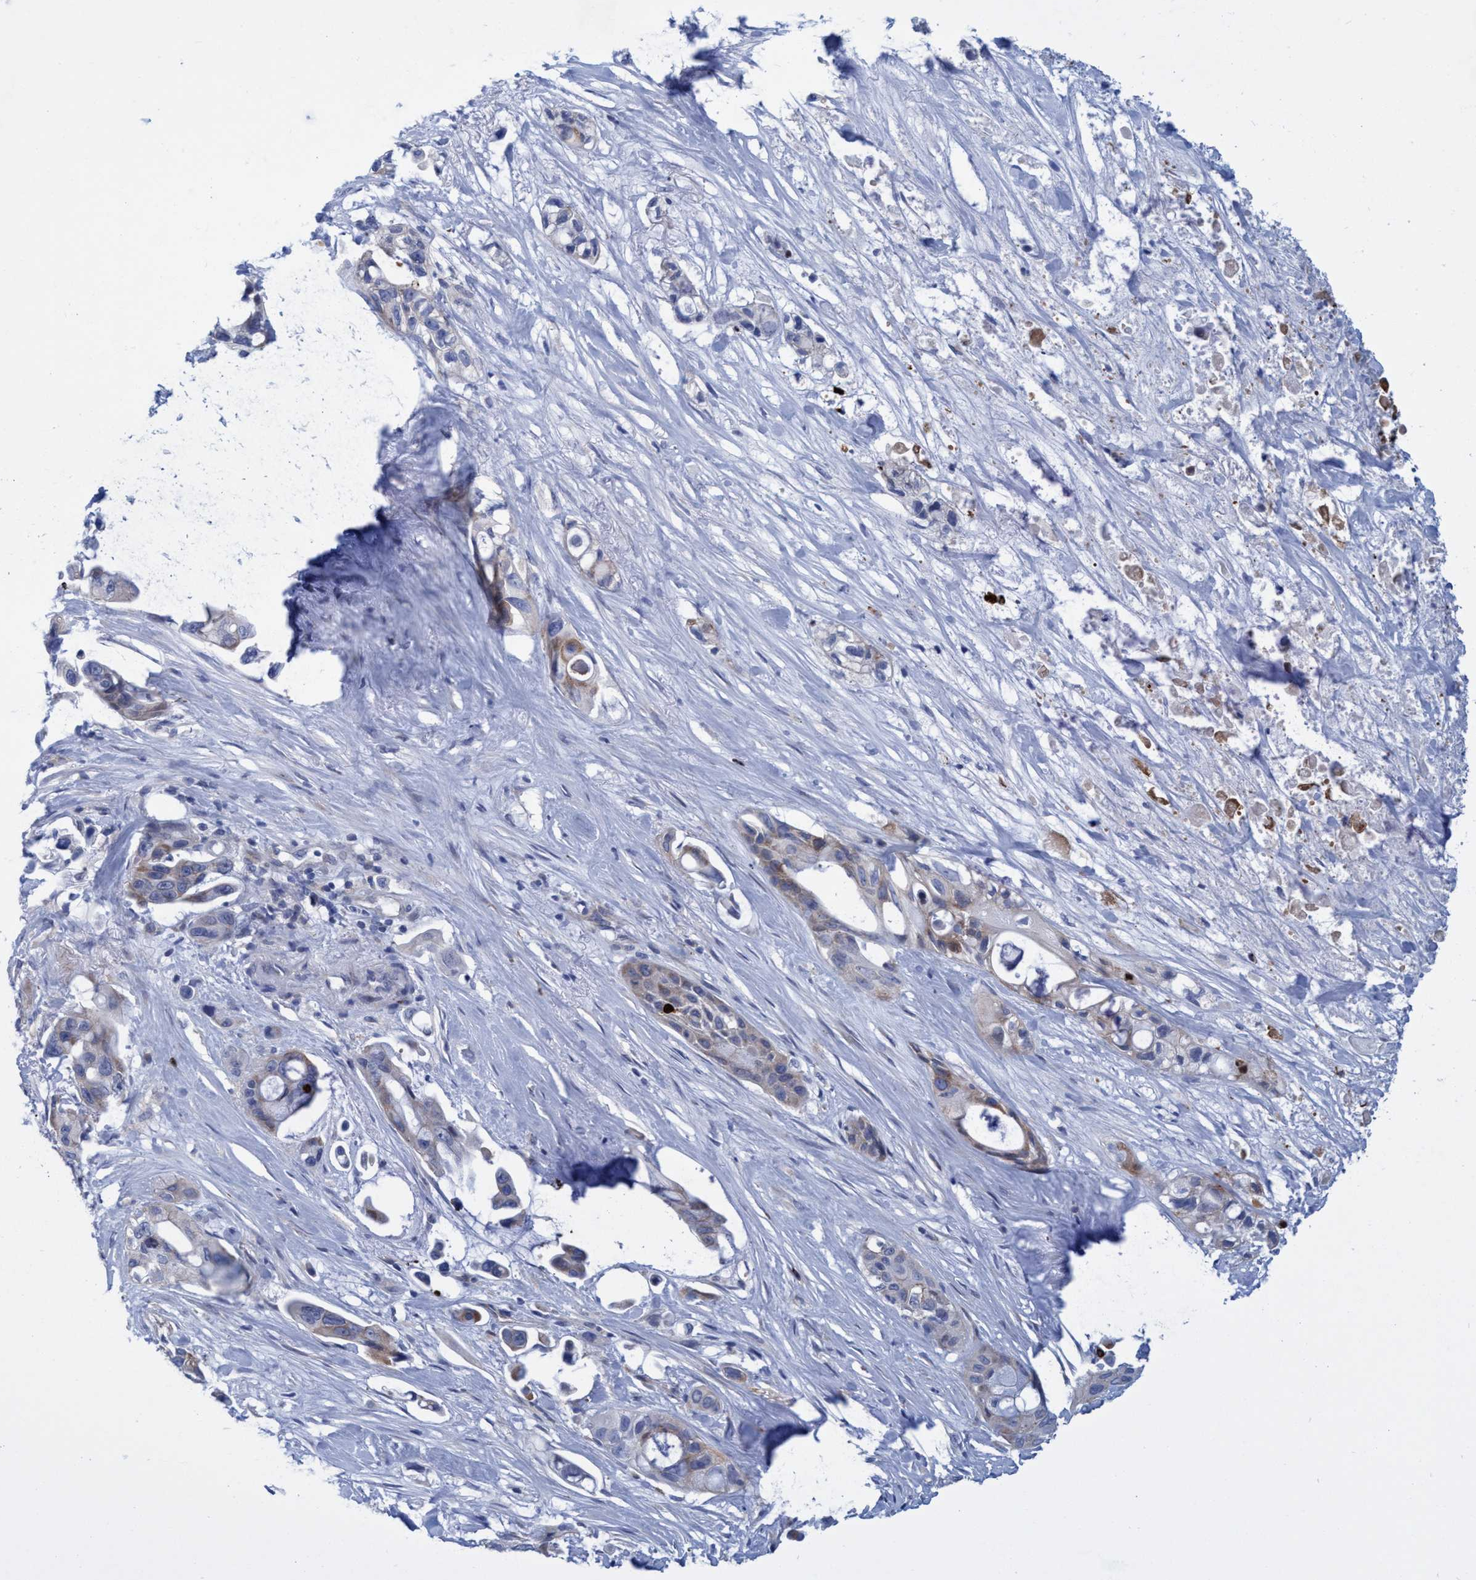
{"staining": {"intensity": "weak", "quantity": "25%-75%", "location": "cytoplasmic/membranous"}, "tissue": "pancreatic cancer", "cell_type": "Tumor cells", "image_type": "cancer", "snomed": [{"axis": "morphology", "description": "Adenocarcinoma, NOS"}, {"axis": "topography", "description": "Pancreas"}], "caption": "Immunohistochemistry (IHC) photomicrograph of neoplastic tissue: human pancreatic cancer (adenocarcinoma) stained using immunohistochemistry displays low levels of weak protein expression localized specifically in the cytoplasmic/membranous of tumor cells, appearing as a cytoplasmic/membranous brown color.", "gene": "R3HCC1", "patient": {"sex": "male", "age": 53}}